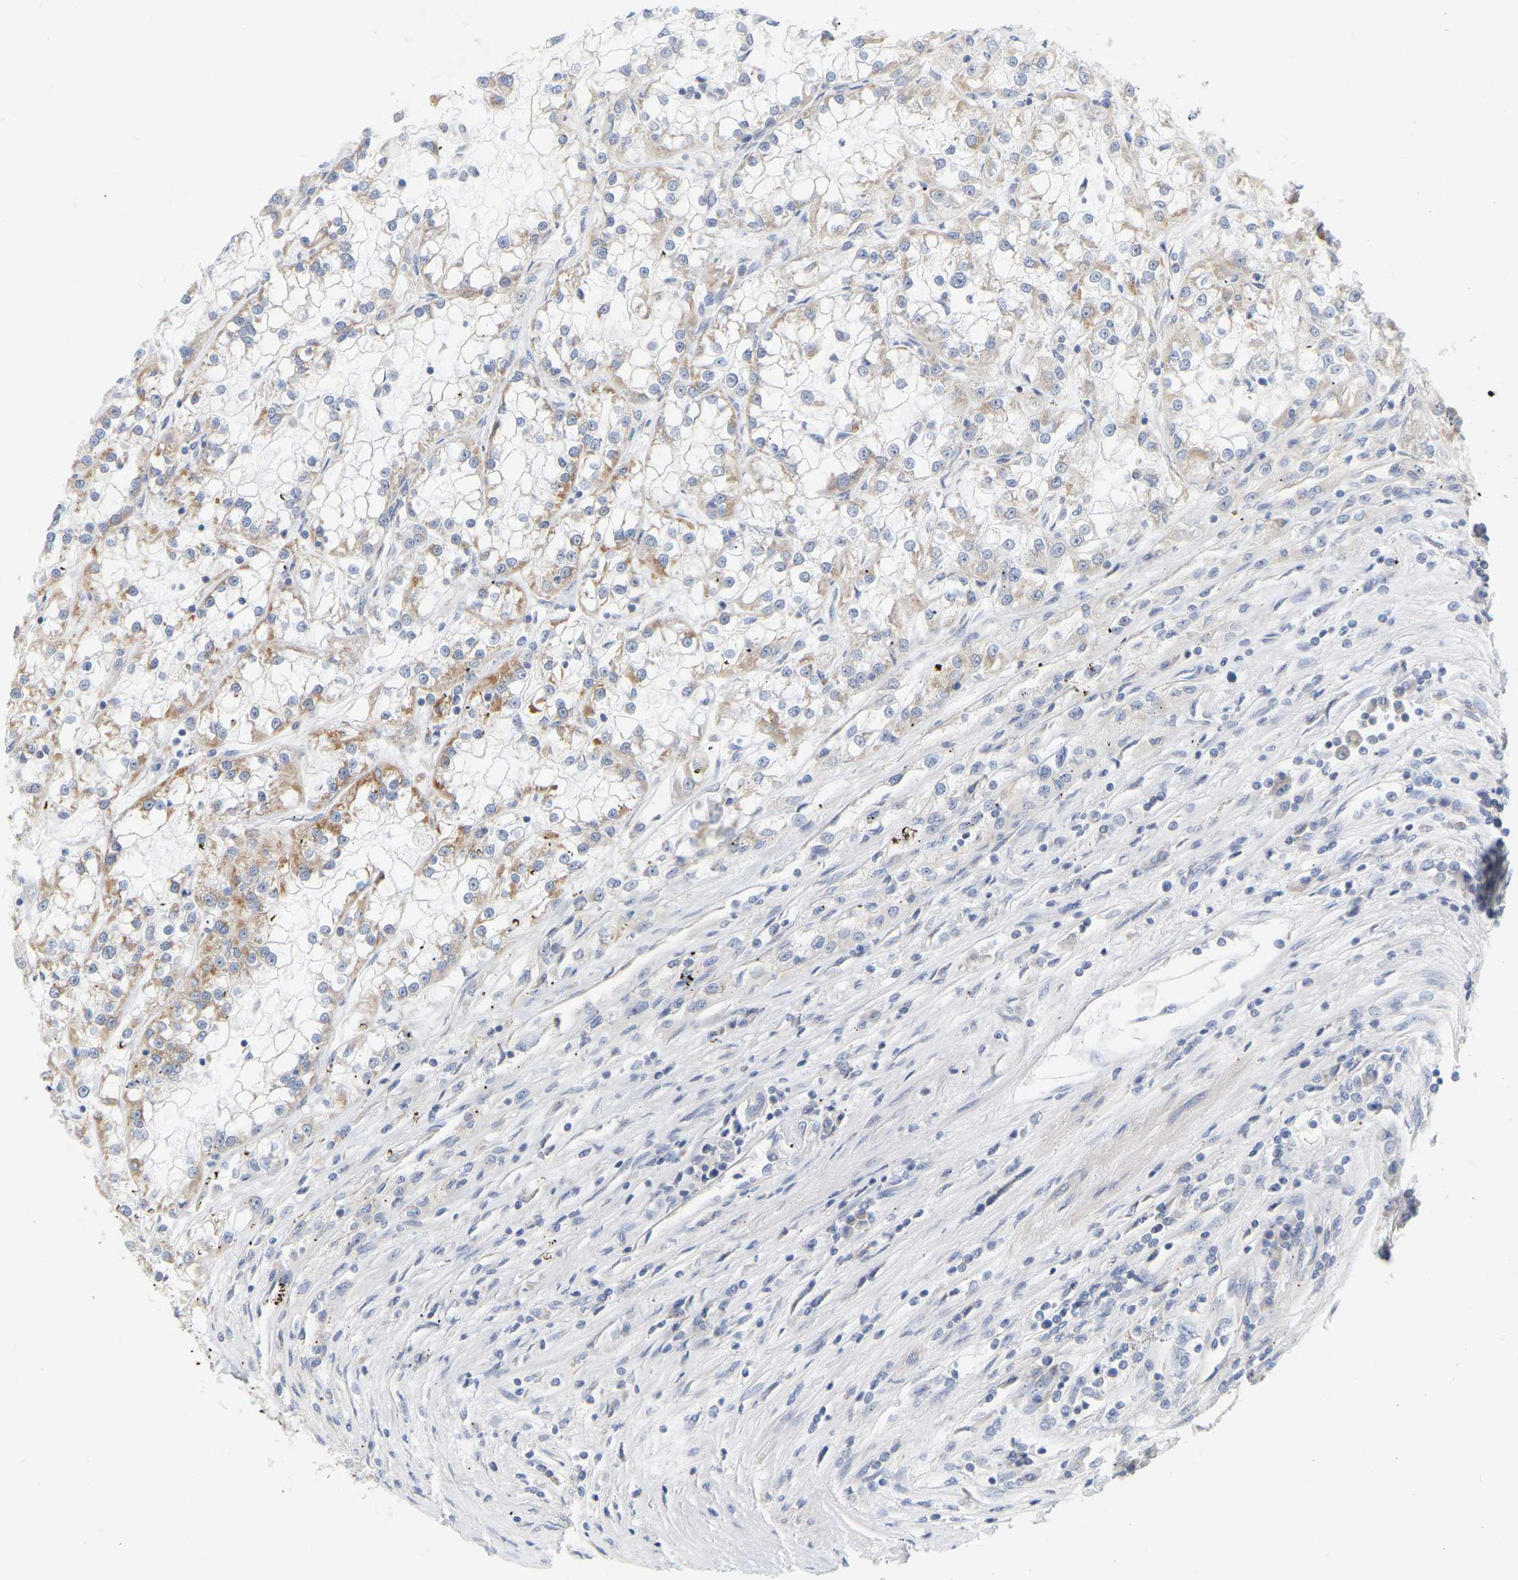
{"staining": {"intensity": "moderate", "quantity": "<25%", "location": "cytoplasmic/membranous"}, "tissue": "renal cancer", "cell_type": "Tumor cells", "image_type": "cancer", "snomed": [{"axis": "morphology", "description": "Adenocarcinoma, NOS"}, {"axis": "topography", "description": "Kidney"}], "caption": "Immunohistochemical staining of adenocarcinoma (renal) shows low levels of moderate cytoplasmic/membranous protein positivity in approximately <25% of tumor cells. (brown staining indicates protein expression, while blue staining denotes nuclei).", "gene": "MINDY4", "patient": {"sex": "female", "age": 52}}